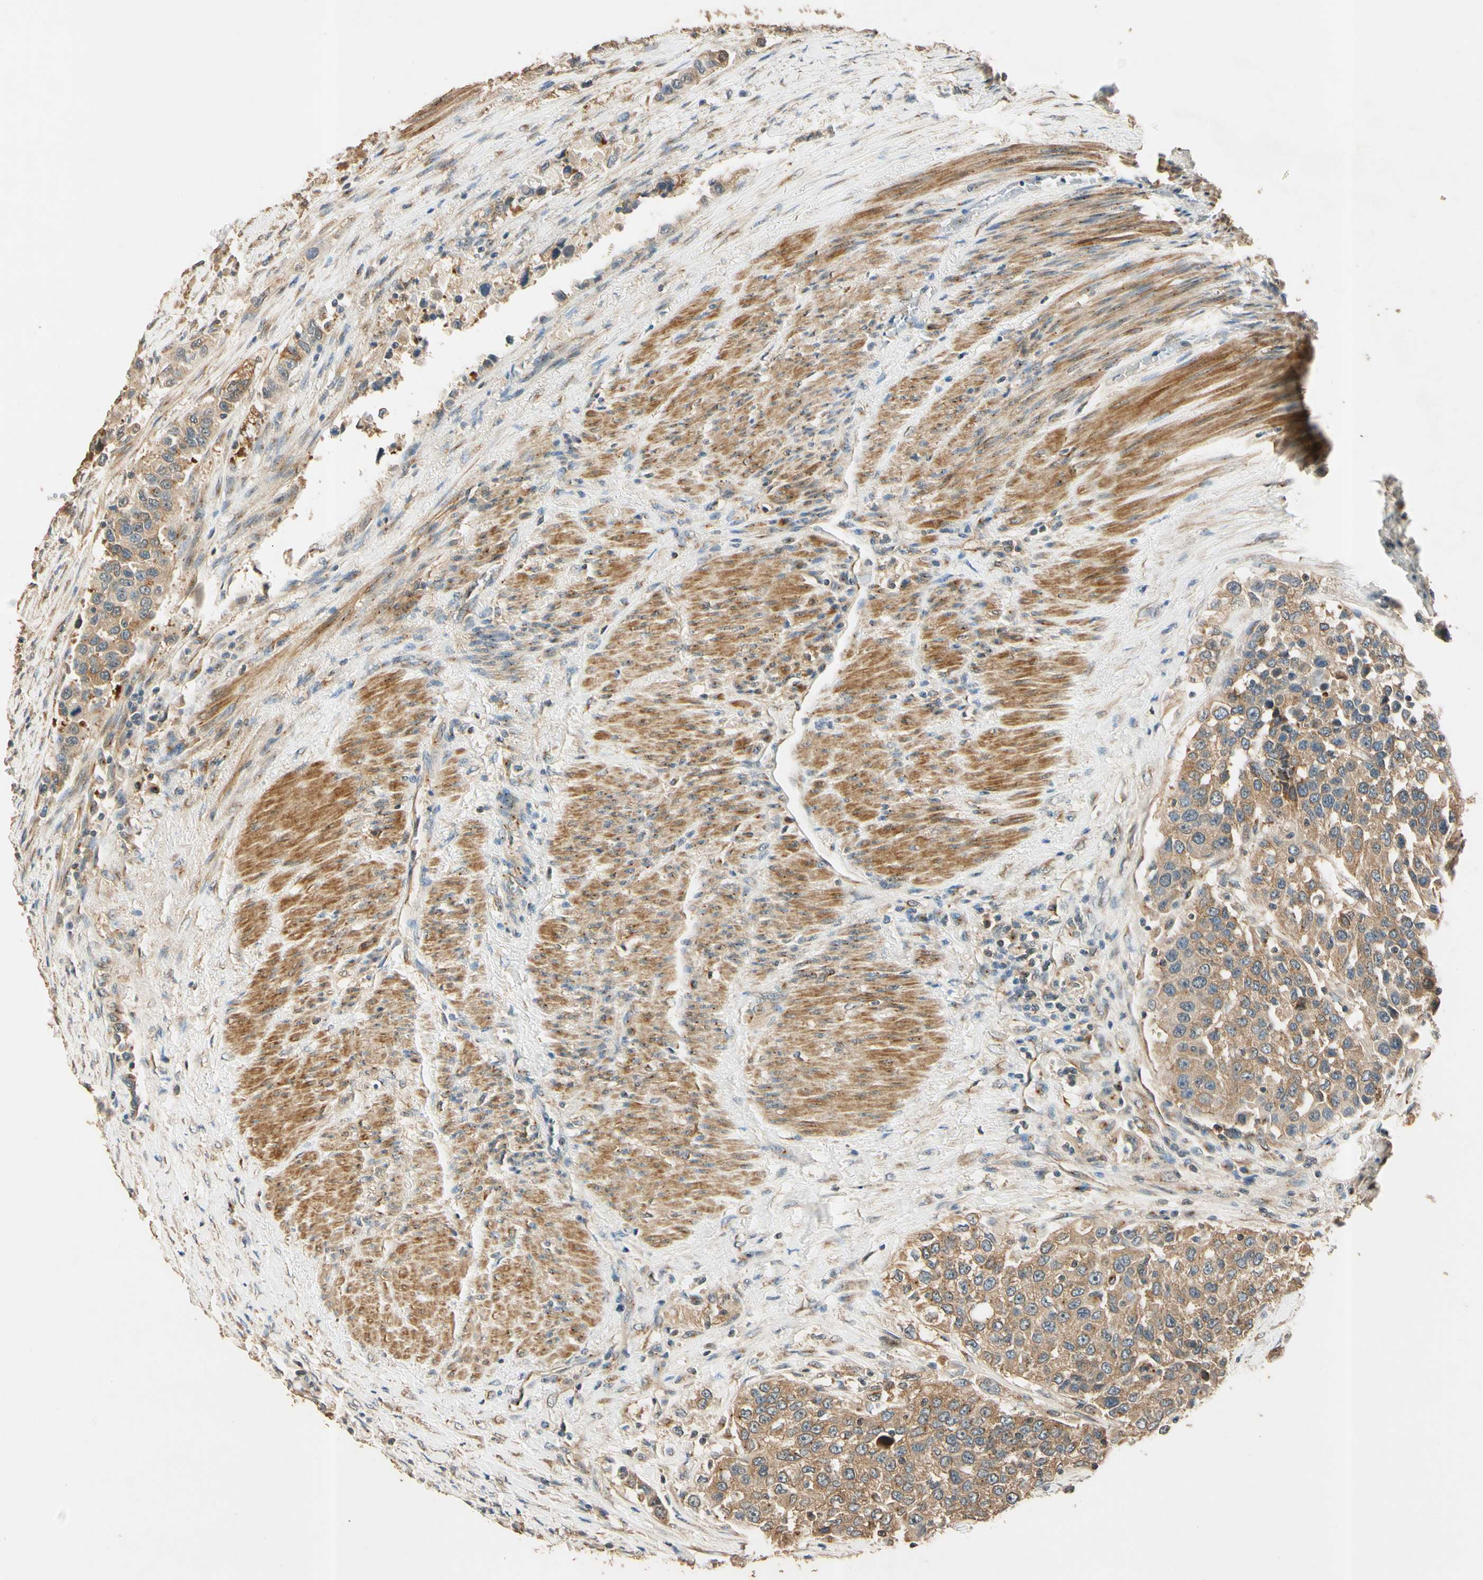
{"staining": {"intensity": "moderate", "quantity": ">75%", "location": "cytoplasmic/membranous"}, "tissue": "urothelial cancer", "cell_type": "Tumor cells", "image_type": "cancer", "snomed": [{"axis": "morphology", "description": "Urothelial carcinoma, High grade"}, {"axis": "topography", "description": "Urinary bladder"}], "caption": "Urothelial cancer tissue exhibits moderate cytoplasmic/membranous staining in about >75% of tumor cells (DAB = brown stain, brightfield microscopy at high magnification).", "gene": "AKAP9", "patient": {"sex": "female", "age": 80}}